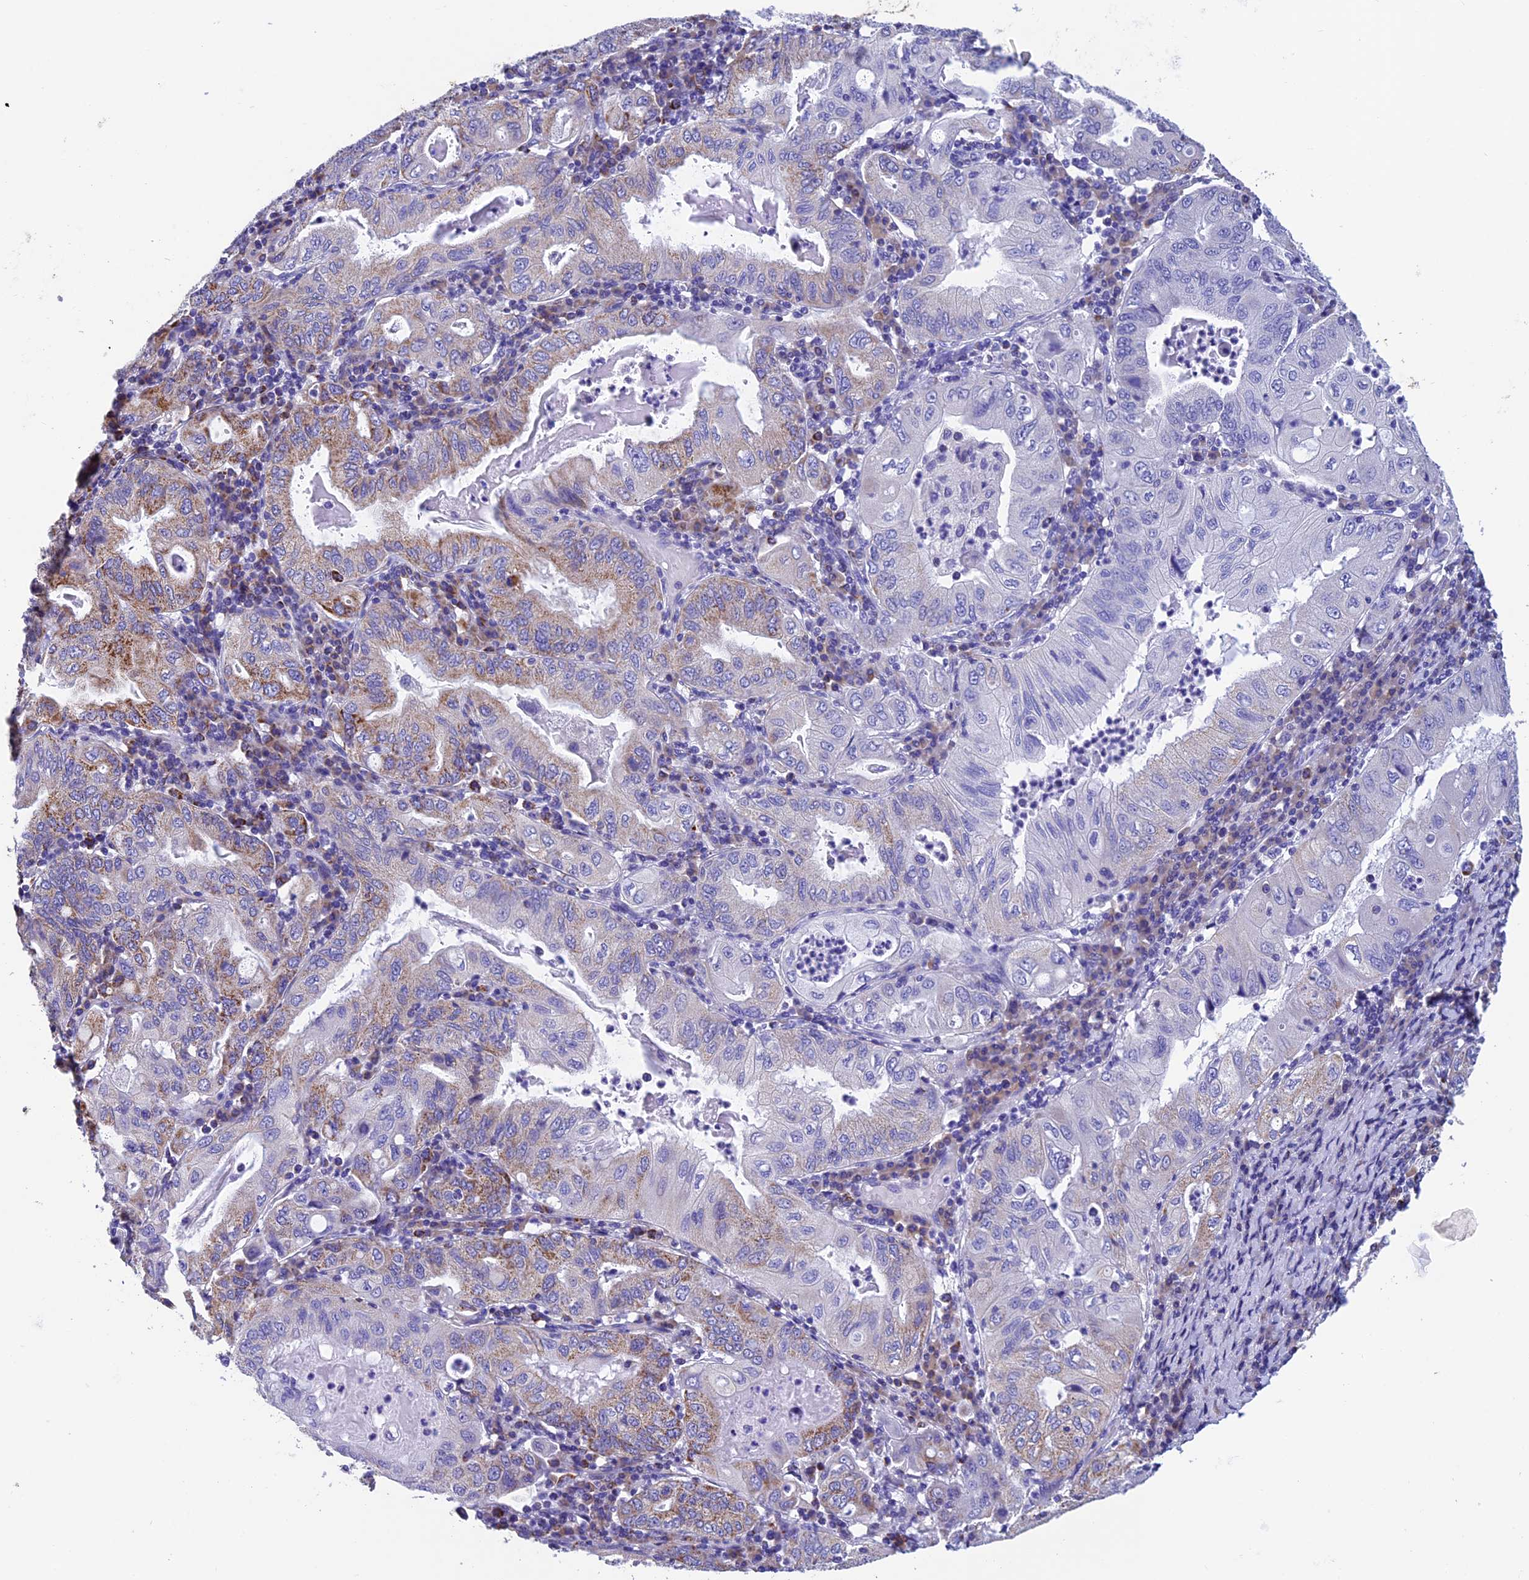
{"staining": {"intensity": "moderate", "quantity": "<25%", "location": "cytoplasmic/membranous"}, "tissue": "stomach cancer", "cell_type": "Tumor cells", "image_type": "cancer", "snomed": [{"axis": "morphology", "description": "Normal tissue, NOS"}, {"axis": "morphology", "description": "Adenocarcinoma, NOS"}, {"axis": "topography", "description": "Esophagus"}, {"axis": "topography", "description": "Stomach, upper"}, {"axis": "topography", "description": "Peripheral nerve tissue"}], "caption": "Brown immunohistochemical staining in adenocarcinoma (stomach) exhibits moderate cytoplasmic/membranous expression in about <25% of tumor cells.", "gene": "SLC8B1", "patient": {"sex": "male", "age": 62}}